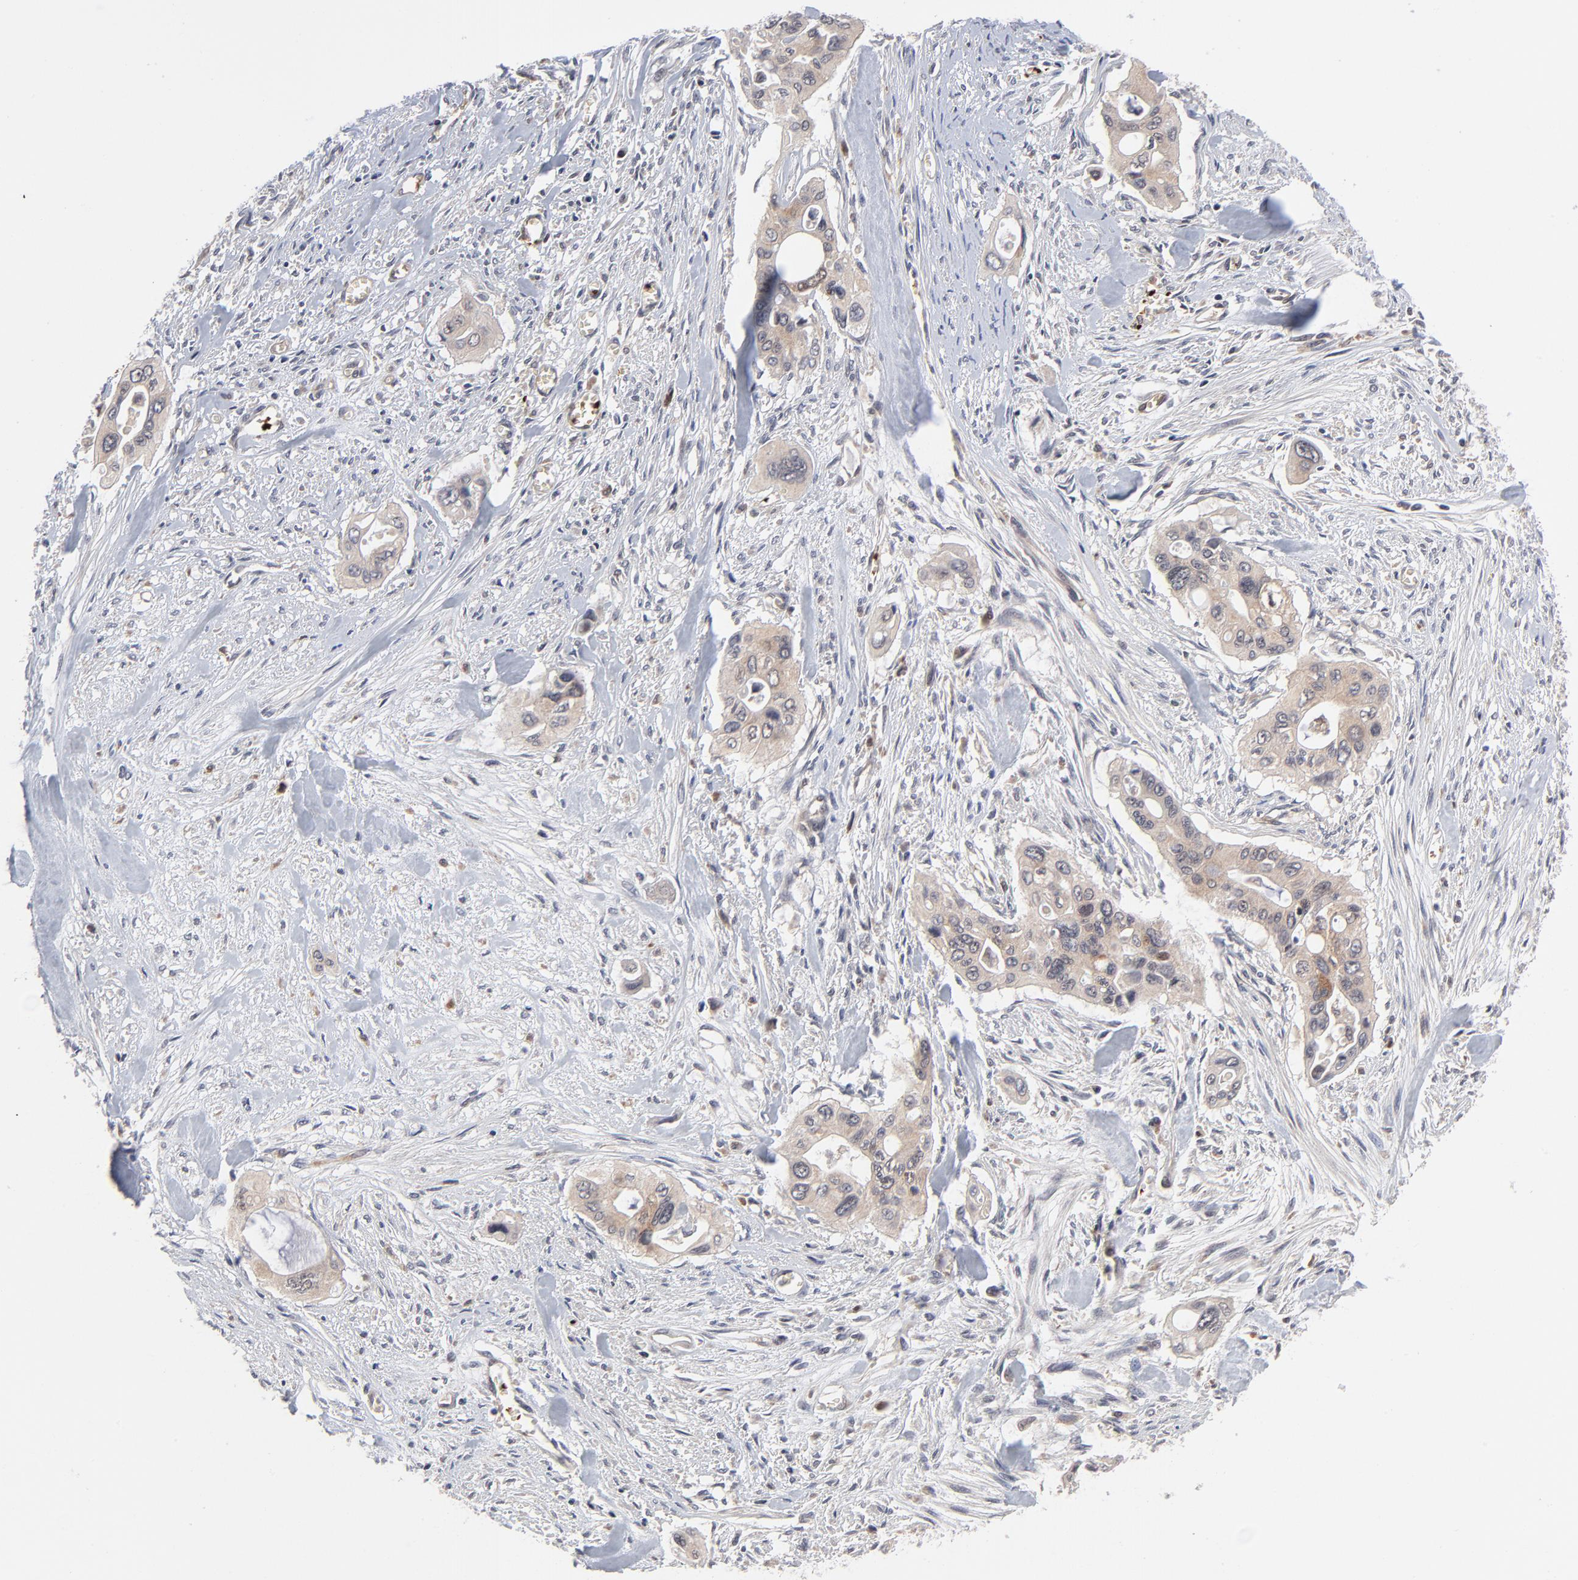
{"staining": {"intensity": "weak", "quantity": ">75%", "location": "cytoplasmic/membranous"}, "tissue": "pancreatic cancer", "cell_type": "Tumor cells", "image_type": "cancer", "snomed": [{"axis": "morphology", "description": "Adenocarcinoma, NOS"}, {"axis": "topography", "description": "Pancreas"}], "caption": "Immunohistochemistry (IHC) (DAB) staining of human adenocarcinoma (pancreatic) demonstrates weak cytoplasmic/membranous protein expression in approximately >75% of tumor cells. The protein is stained brown, and the nuclei are stained in blue (DAB IHC with brightfield microscopy, high magnification).", "gene": "CASP10", "patient": {"sex": "male", "age": 77}}